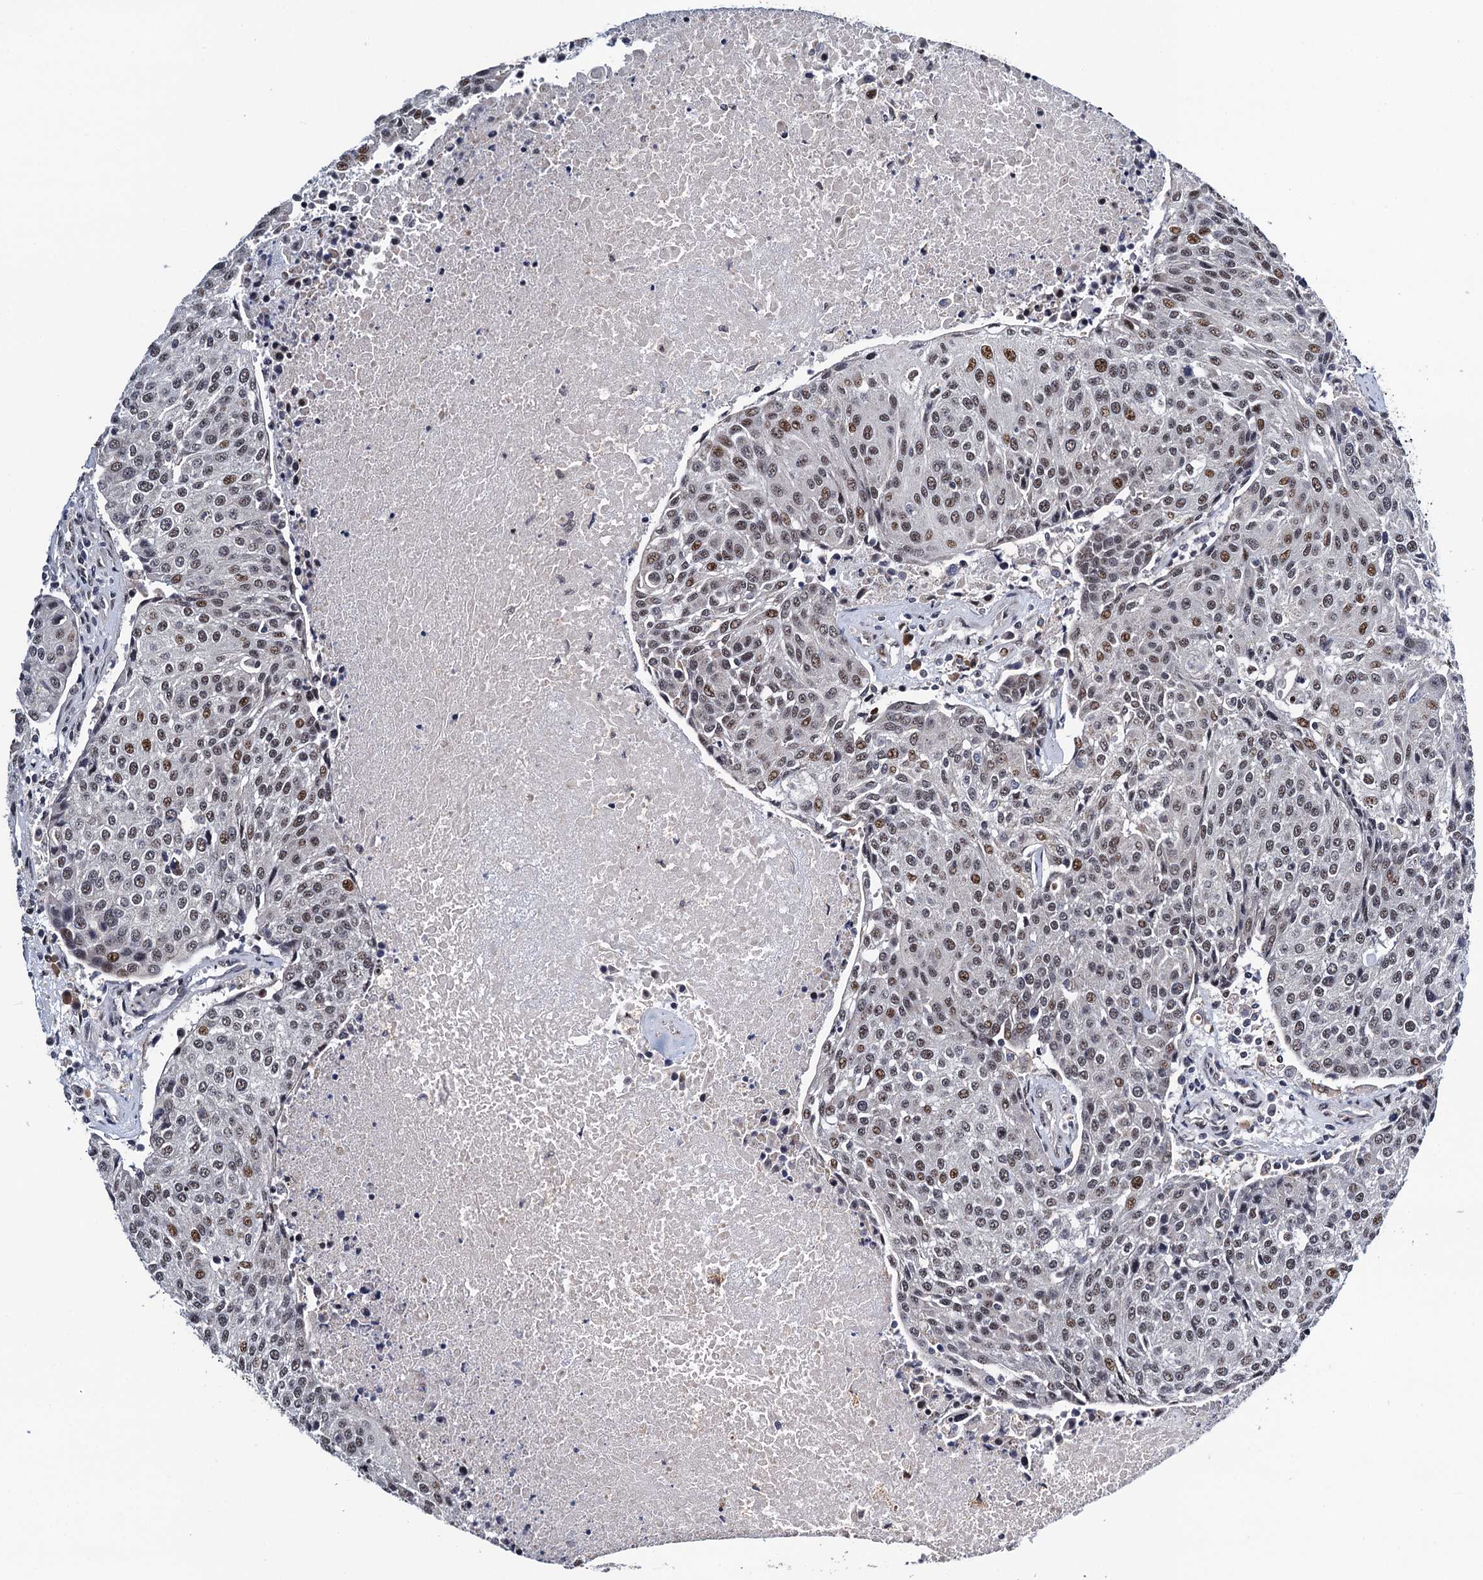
{"staining": {"intensity": "moderate", "quantity": "25%-75%", "location": "nuclear"}, "tissue": "urothelial cancer", "cell_type": "Tumor cells", "image_type": "cancer", "snomed": [{"axis": "morphology", "description": "Urothelial carcinoma, High grade"}, {"axis": "topography", "description": "Urinary bladder"}], "caption": "A high-resolution micrograph shows IHC staining of urothelial carcinoma (high-grade), which shows moderate nuclear positivity in about 25%-75% of tumor cells. (Brightfield microscopy of DAB IHC at high magnification).", "gene": "FAM222A", "patient": {"sex": "female", "age": 85}}